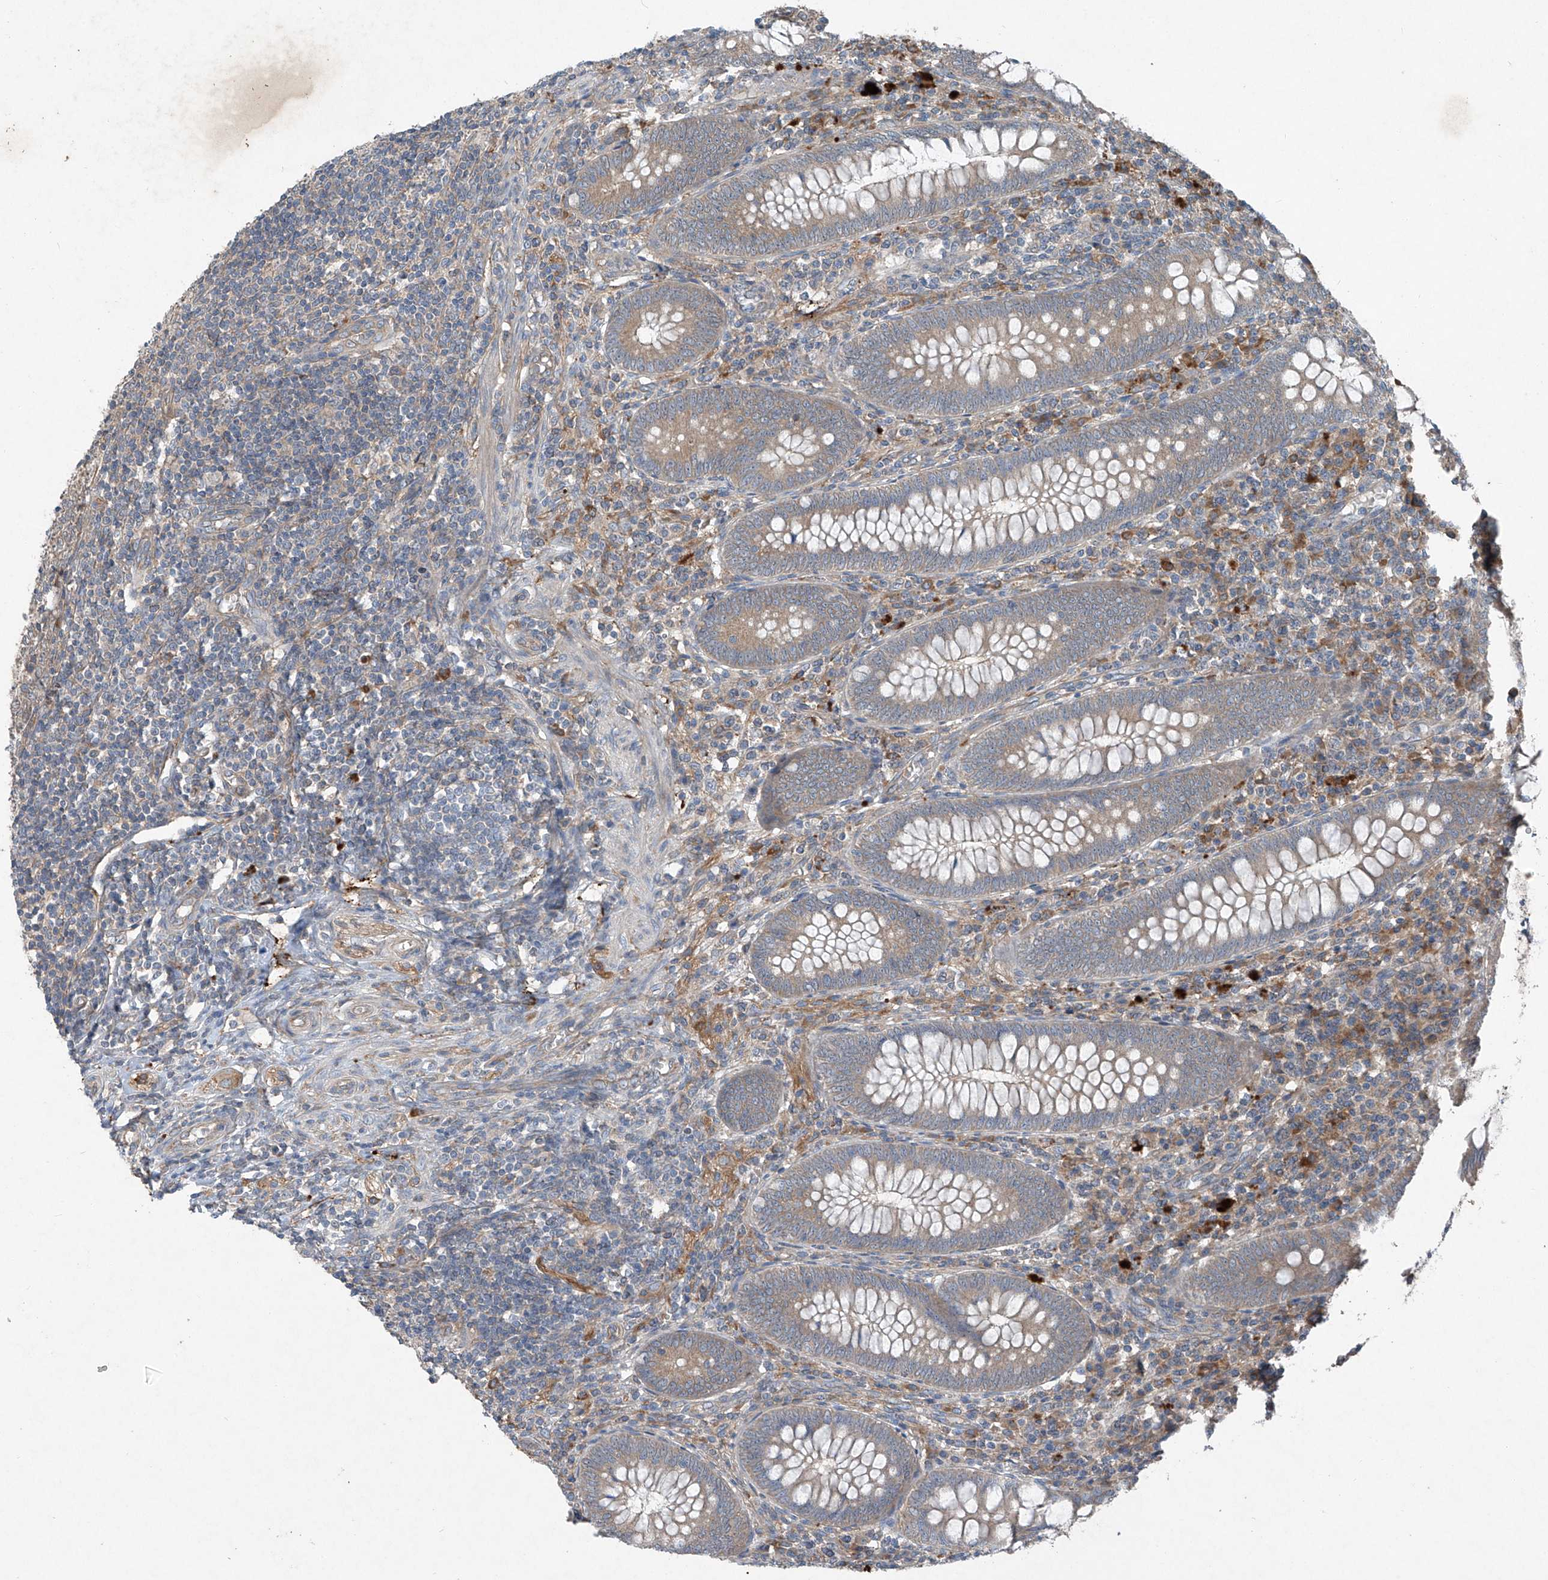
{"staining": {"intensity": "moderate", "quantity": "25%-75%", "location": "cytoplasmic/membranous"}, "tissue": "appendix", "cell_type": "Glandular cells", "image_type": "normal", "snomed": [{"axis": "morphology", "description": "Normal tissue, NOS"}, {"axis": "topography", "description": "Appendix"}], "caption": "Immunohistochemistry (IHC) staining of normal appendix, which demonstrates medium levels of moderate cytoplasmic/membranous positivity in about 25%-75% of glandular cells indicating moderate cytoplasmic/membranous protein positivity. The staining was performed using DAB (3,3'-diaminobenzidine) (brown) for protein detection and nuclei were counterstained in hematoxylin (blue).", "gene": "FOXRED2", "patient": {"sex": "male", "age": 14}}